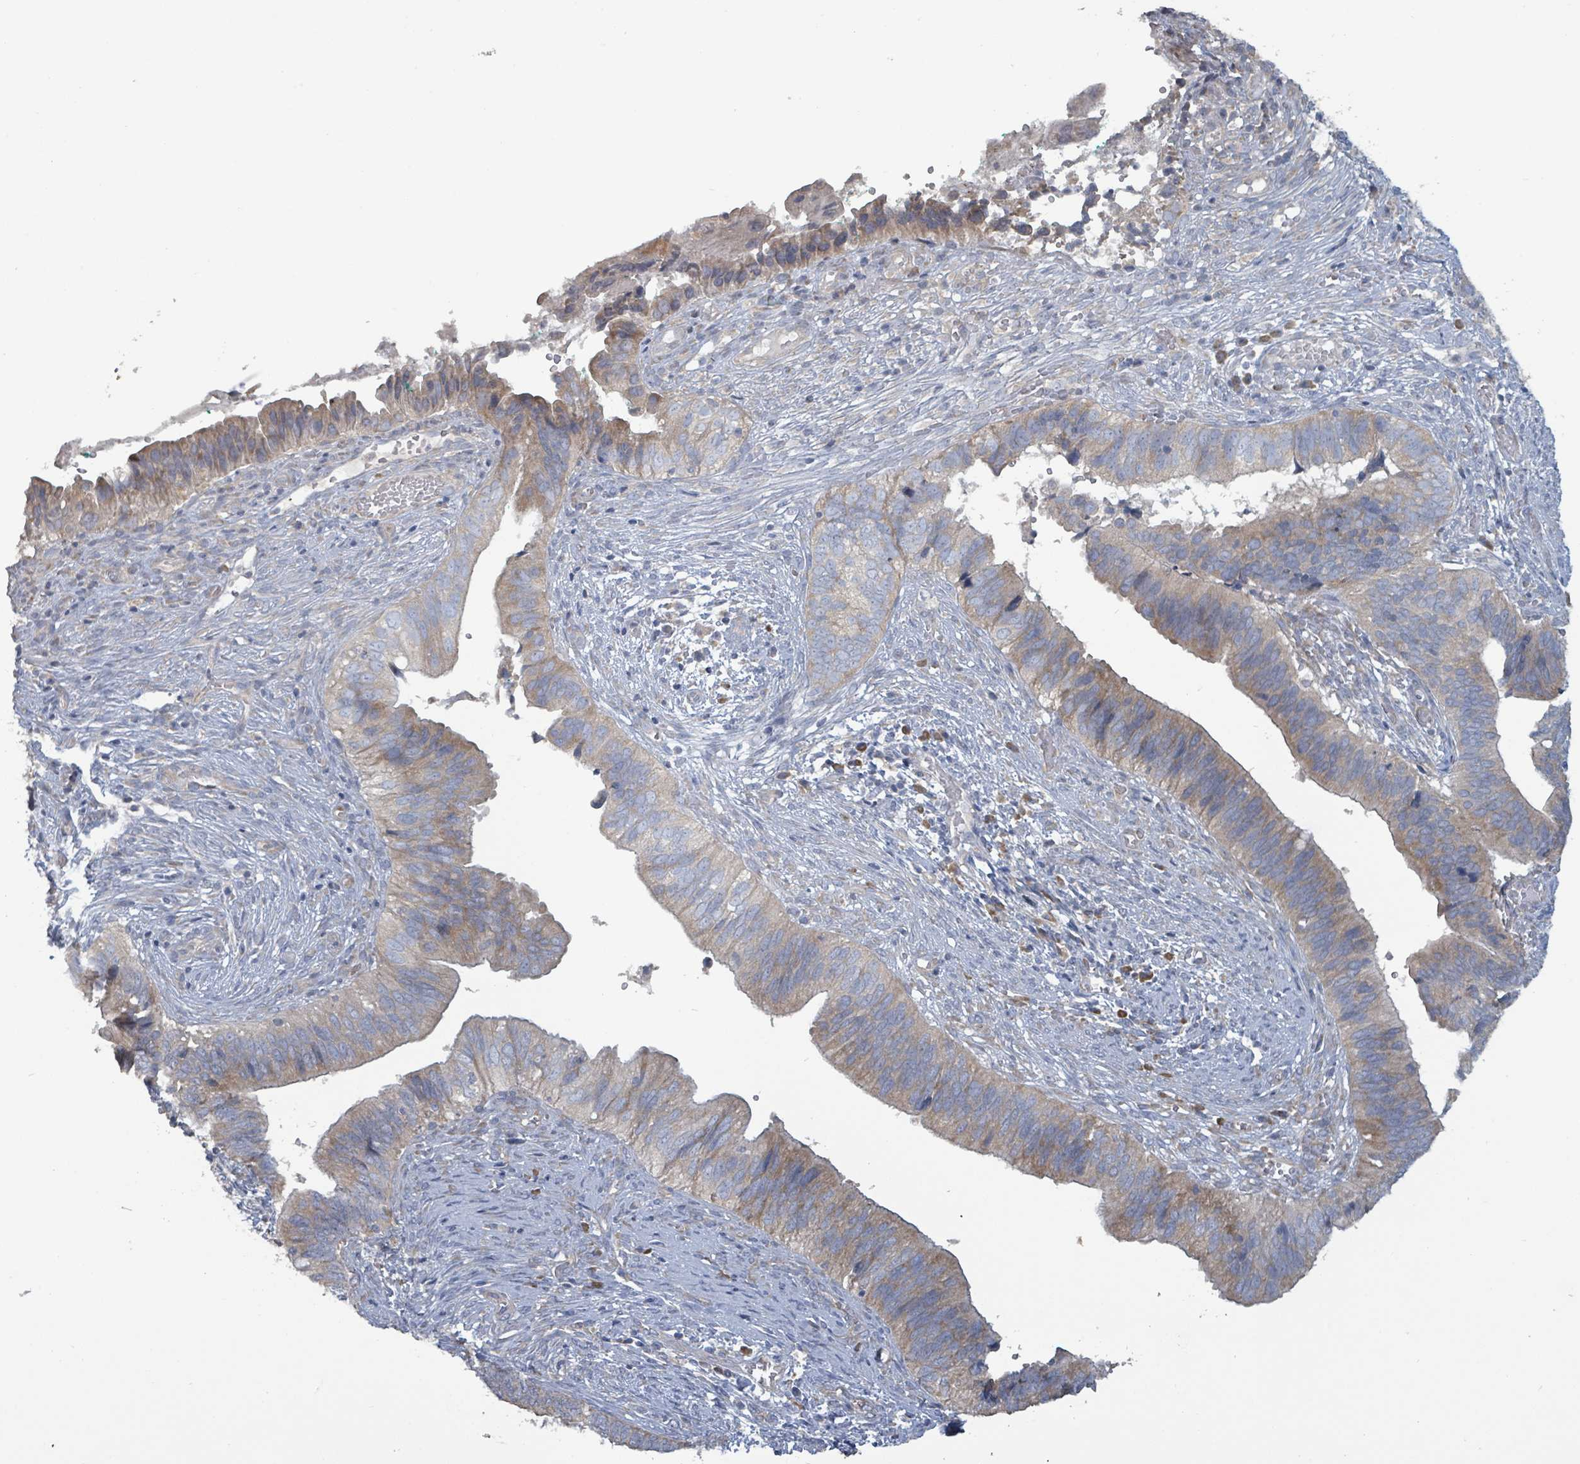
{"staining": {"intensity": "moderate", "quantity": ">75%", "location": "cytoplasmic/membranous"}, "tissue": "cervical cancer", "cell_type": "Tumor cells", "image_type": "cancer", "snomed": [{"axis": "morphology", "description": "Adenocarcinoma, NOS"}, {"axis": "topography", "description": "Cervix"}], "caption": "Immunohistochemistry (IHC) histopathology image of human cervical cancer stained for a protein (brown), which displays medium levels of moderate cytoplasmic/membranous staining in approximately >75% of tumor cells.", "gene": "RPL32", "patient": {"sex": "female", "age": 42}}